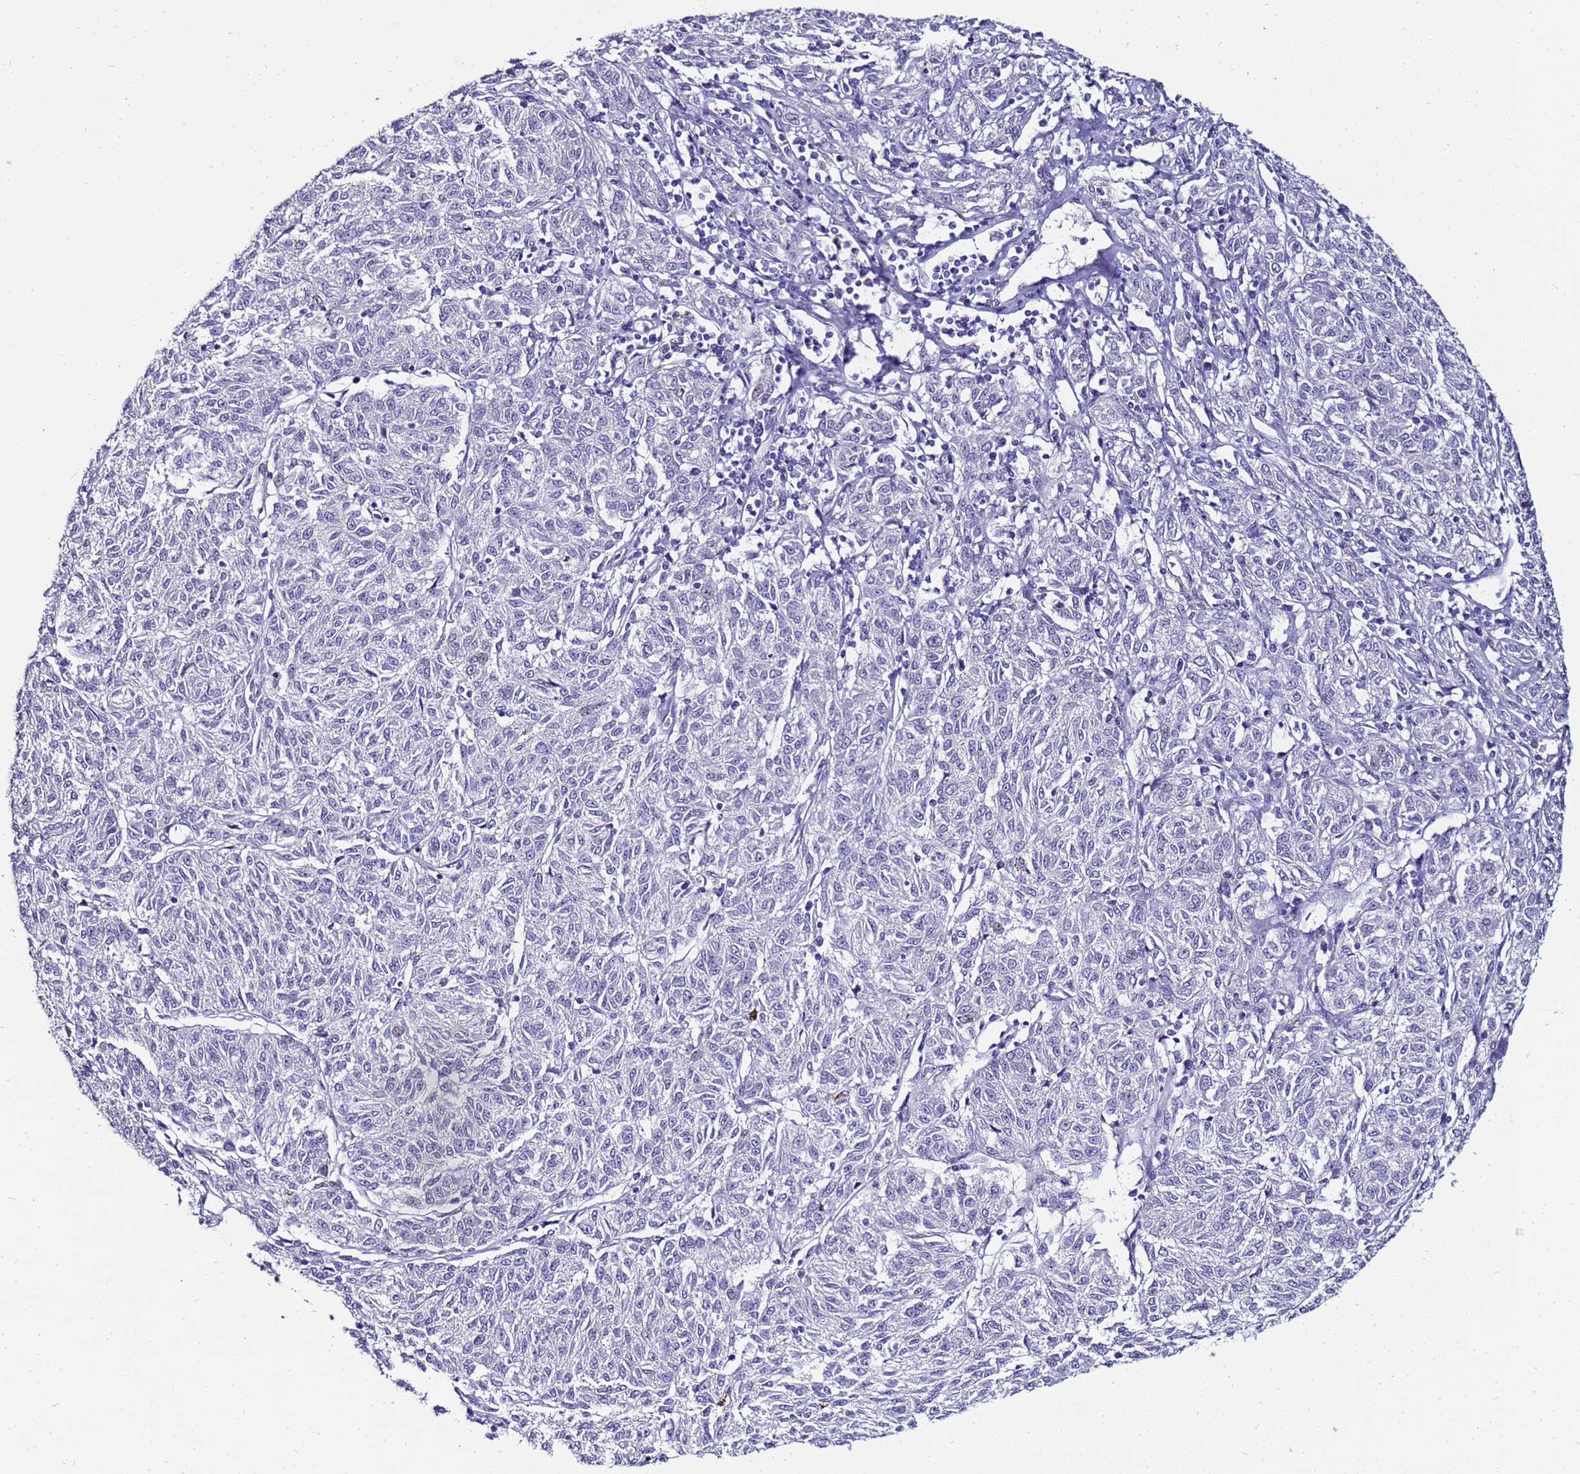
{"staining": {"intensity": "negative", "quantity": "none", "location": "none"}, "tissue": "melanoma", "cell_type": "Tumor cells", "image_type": "cancer", "snomed": [{"axis": "morphology", "description": "Malignant melanoma, NOS"}, {"axis": "topography", "description": "Skin"}], "caption": "An immunohistochemistry (IHC) histopathology image of melanoma is shown. There is no staining in tumor cells of melanoma.", "gene": "FAM166B", "patient": {"sex": "female", "age": 72}}